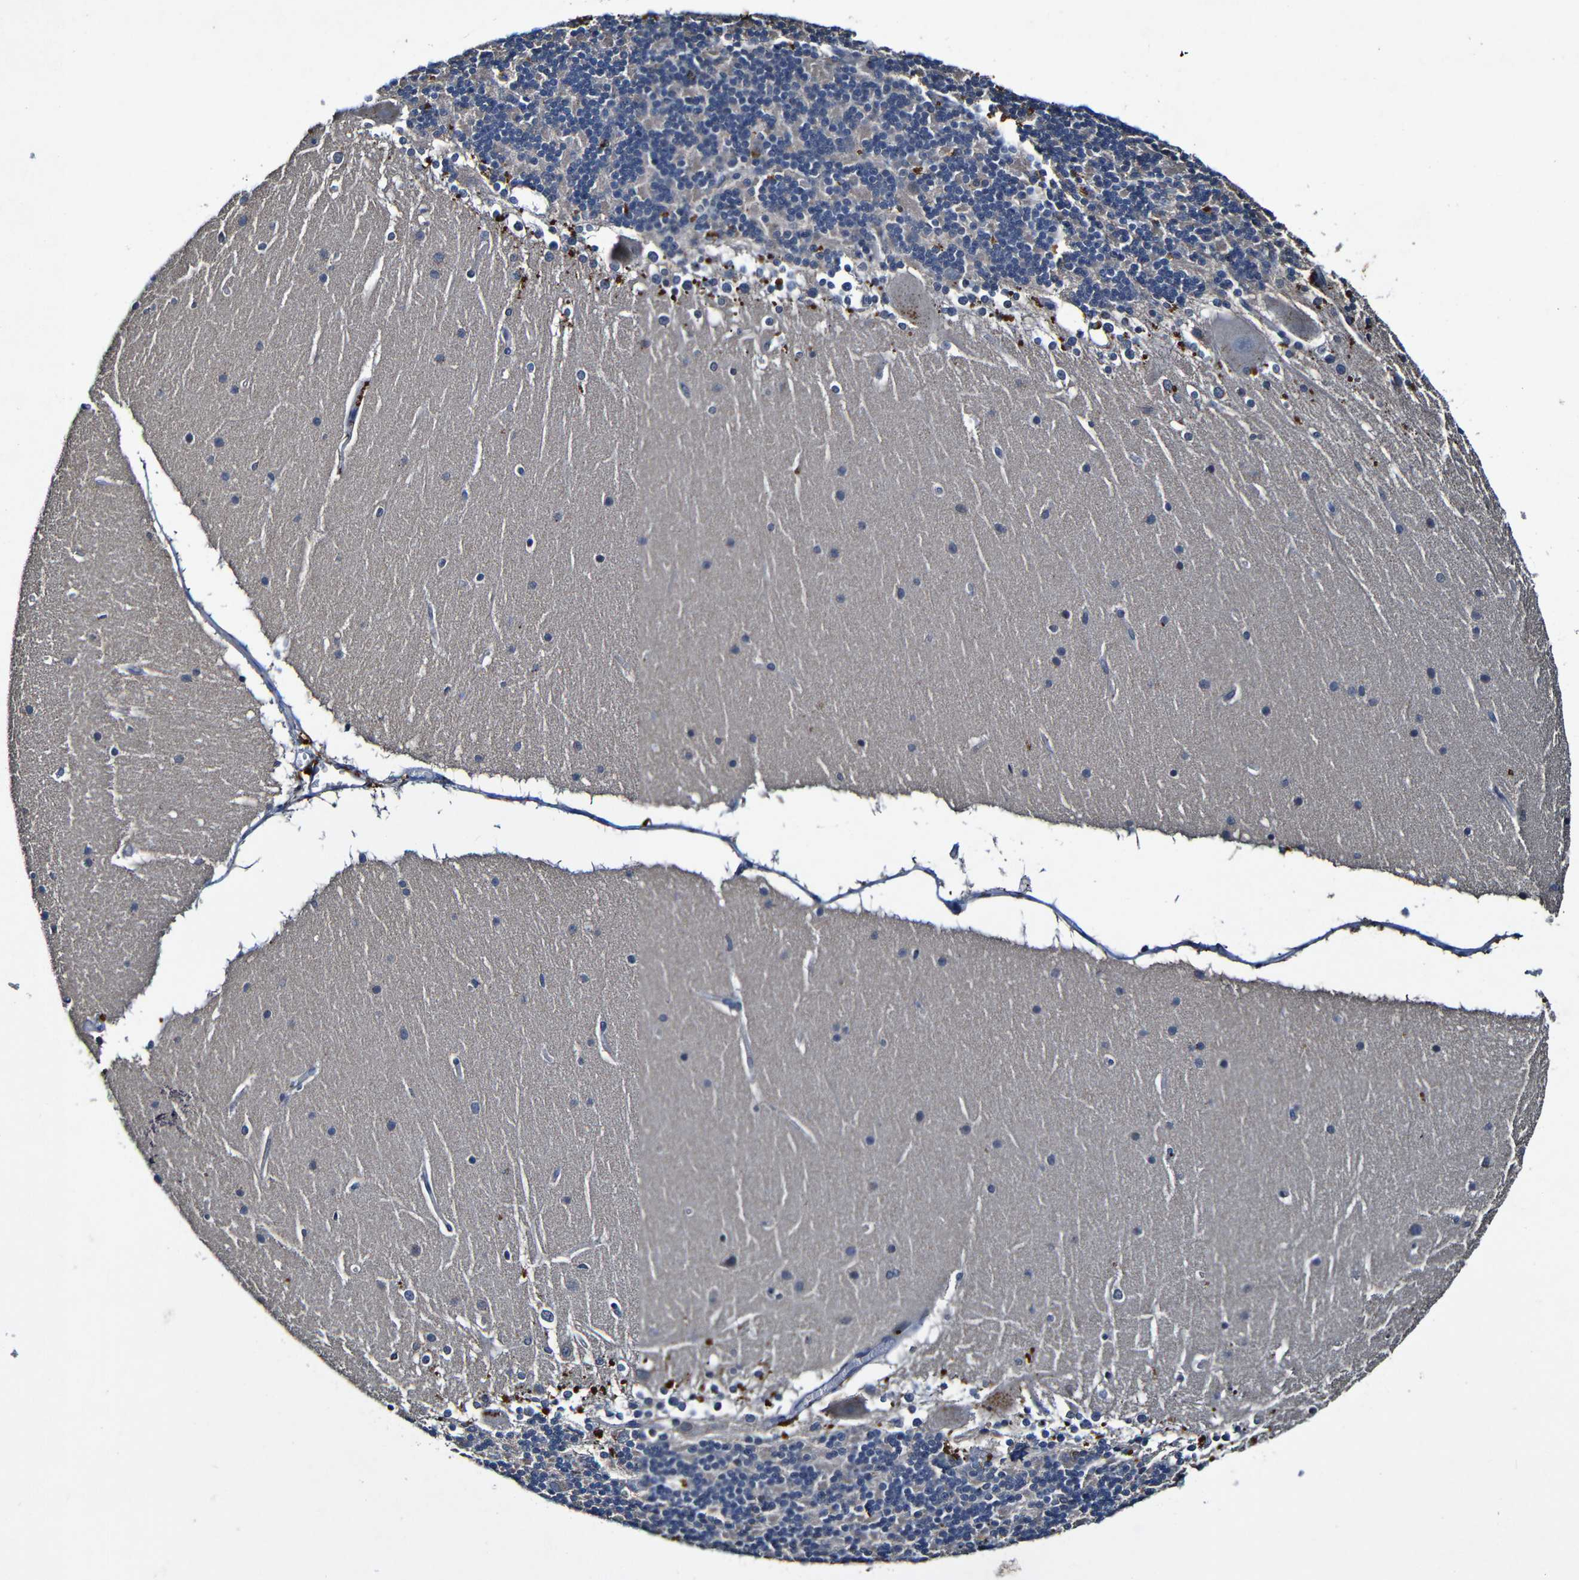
{"staining": {"intensity": "negative", "quantity": "none", "location": "none"}, "tissue": "cerebellum", "cell_type": "Cells in granular layer", "image_type": "normal", "snomed": [{"axis": "morphology", "description": "Normal tissue, NOS"}, {"axis": "topography", "description": "Cerebellum"}], "caption": "An immunohistochemistry (IHC) image of unremarkable cerebellum is shown. There is no staining in cells in granular layer of cerebellum.", "gene": "LRRC70", "patient": {"sex": "female", "age": 19}}